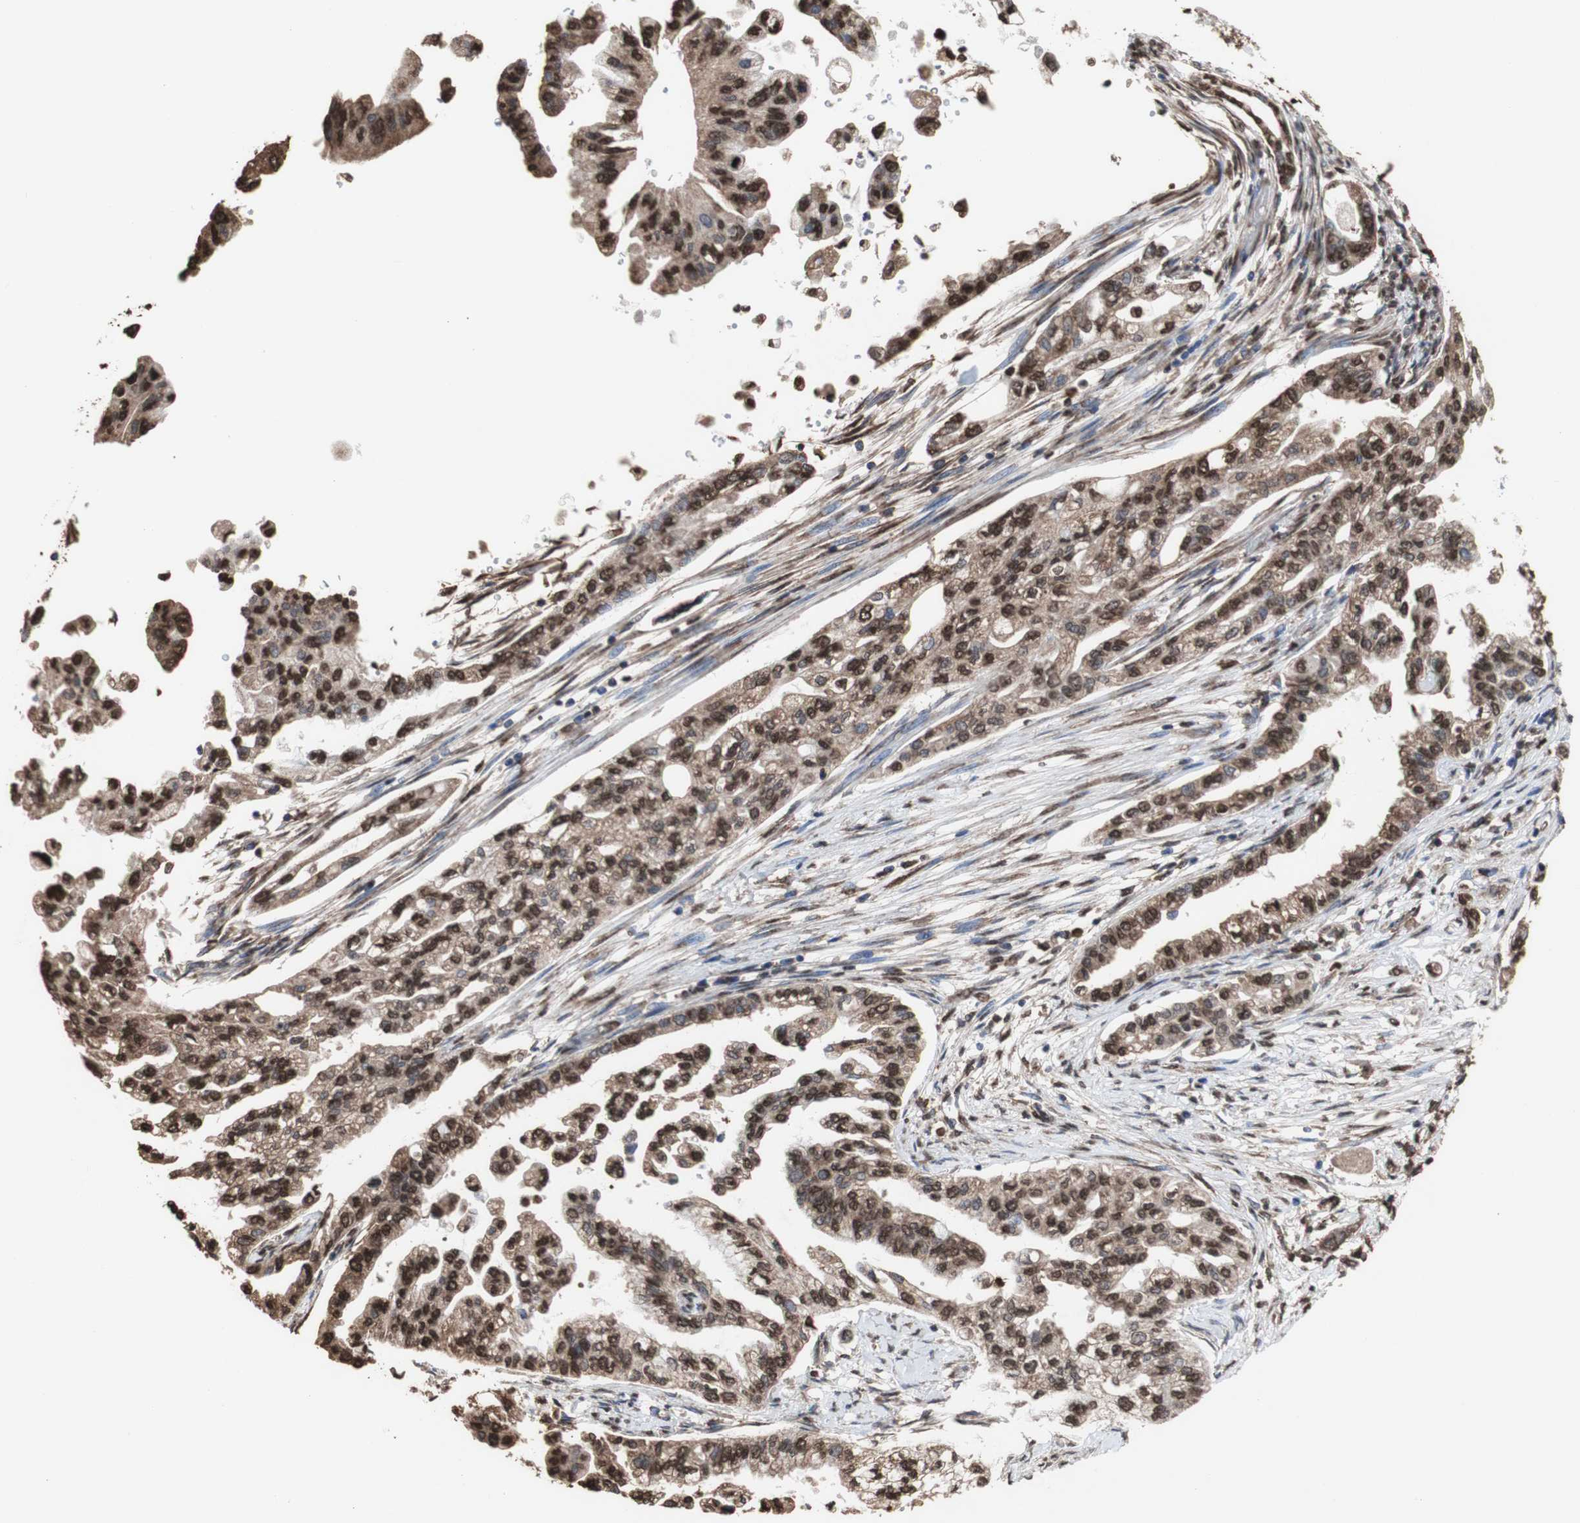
{"staining": {"intensity": "strong", "quantity": ">75%", "location": "cytoplasmic/membranous,nuclear"}, "tissue": "pancreatic cancer", "cell_type": "Tumor cells", "image_type": "cancer", "snomed": [{"axis": "morphology", "description": "Normal tissue, NOS"}, {"axis": "topography", "description": "Pancreas"}], "caption": "Protein analysis of pancreatic cancer tissue displays strong cytoplasmic/membranous and nuclear positivity in about >75% of tumor cells.", "gene": "PIDD1", "patient": {"sex": "male", "age": 42}}